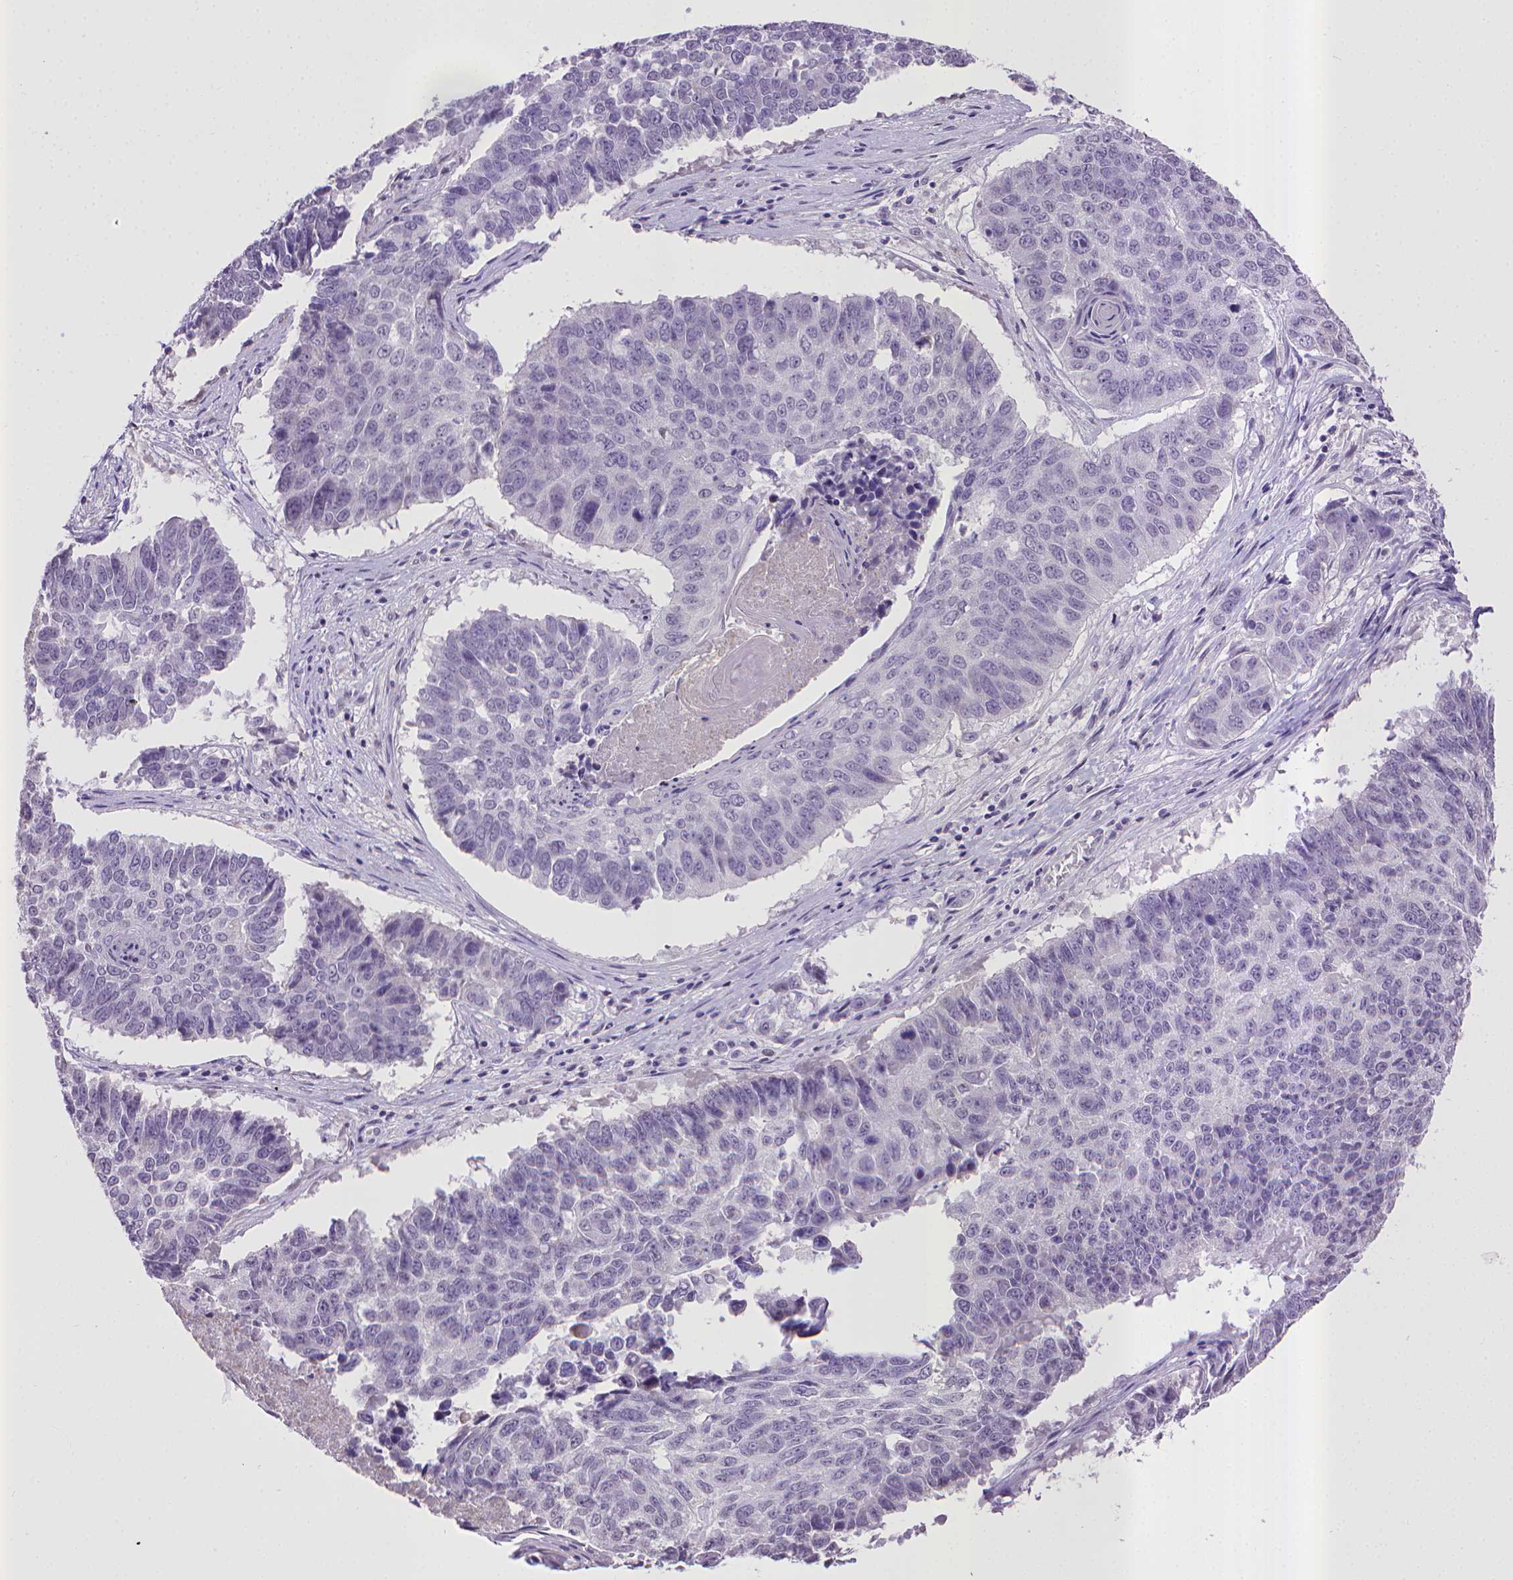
{"staining": {"intensity": "negative", "quantity": "none", "location": "none"}, "tissue": "lung cancer", "cell_type": "Tumor cells", "image_type": "cancer", "snomed": [{"axis": "morphology", "description": "Squamous cell carcinoma, NOS"}, {"axis": "topography", "description": "Lung"}], "caption": "This is an IHC photomicrograph of lung cancer. There is no expression in tumor cells.", "gene": "KMO", "patient": {"sex": "male", "age": 73}}